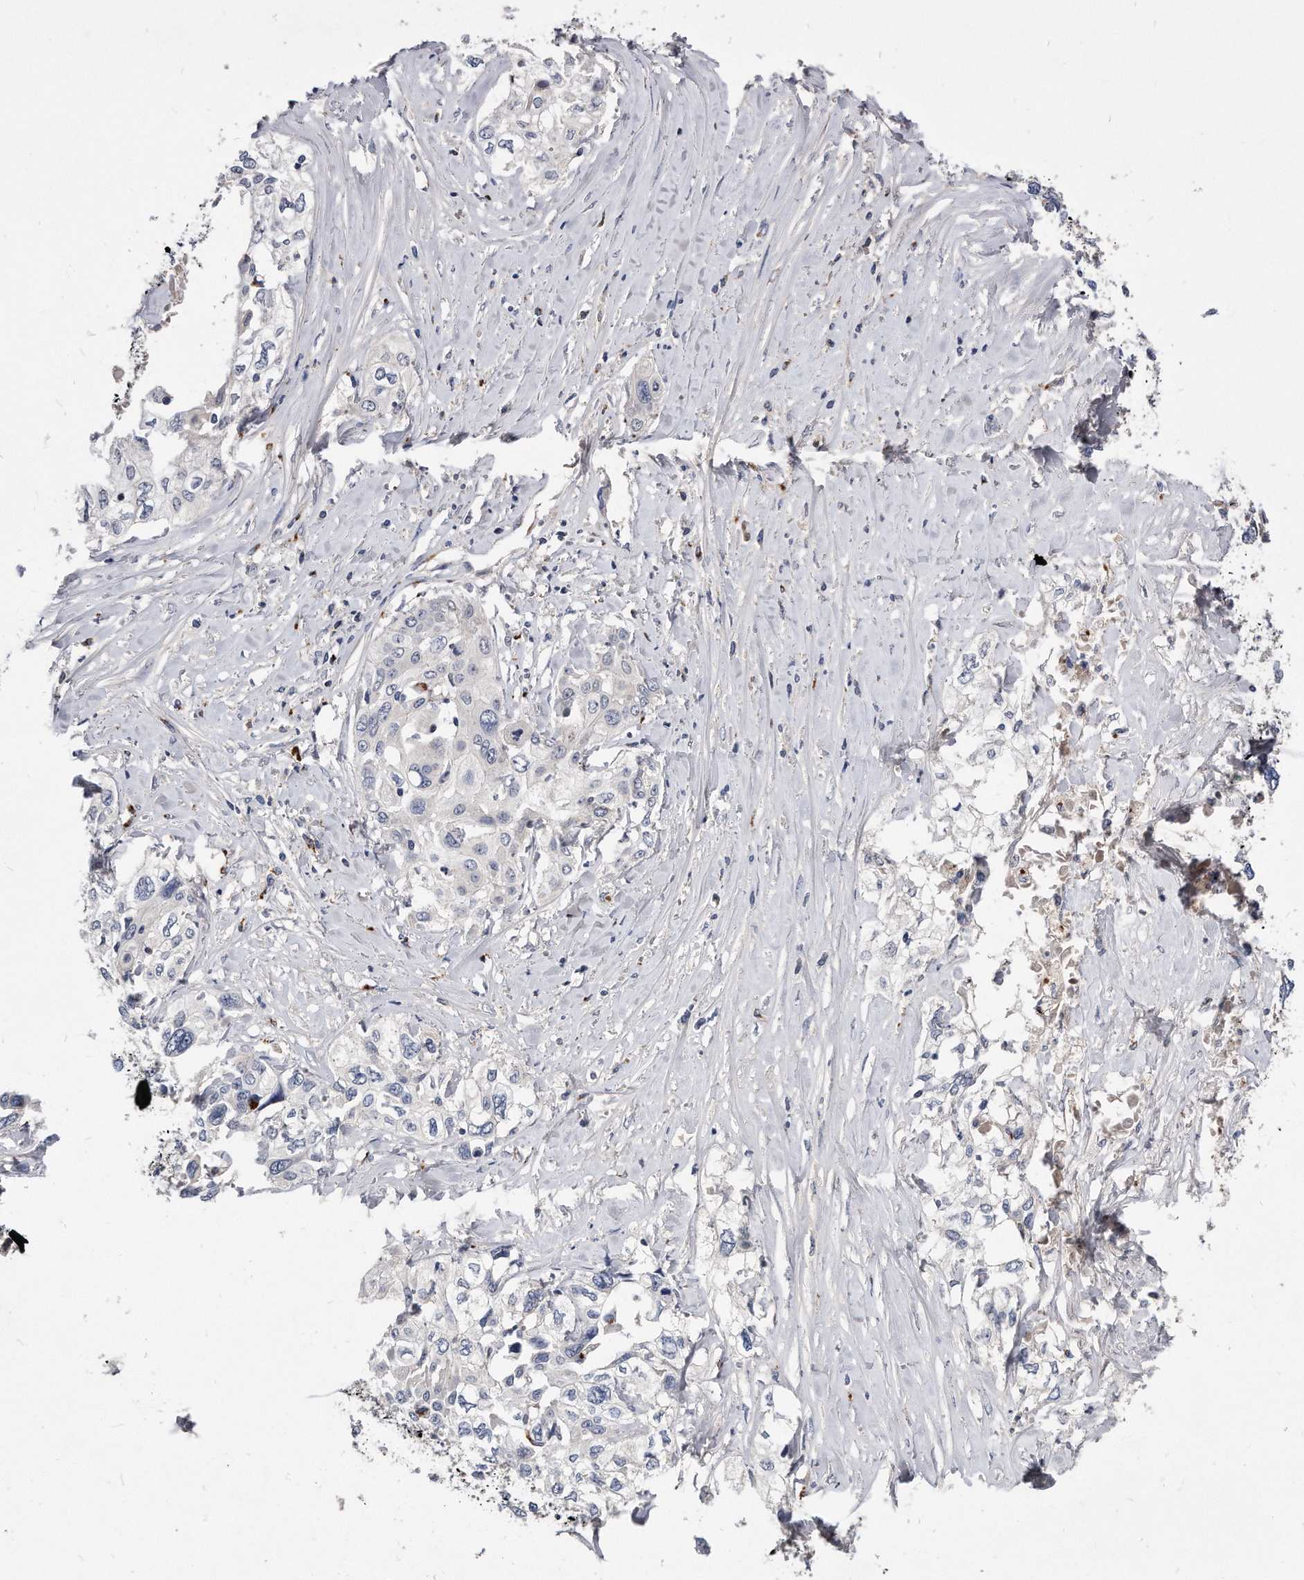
{"staining": {"intensity": "negative", "quantity": "none", "location": "none"}, "tissue": "cervical cancer", "cell_type": "Tumor cells", "image_type": "cancer", "snomed": [{"axis": "morphology", "description": "Squamous cell carcinoma, NOS"}, {"axis": "topography", "description": "Cervix"}], "caption": "DAB (3,3'-diaminobenzidine) immunohistochemical staining of cervical cancer (squamous cell carcinoma) exhibits no significant expression in tumor cells.", "gene": "MGAT4A", "patient": {"sex": "female", "age": 31}}